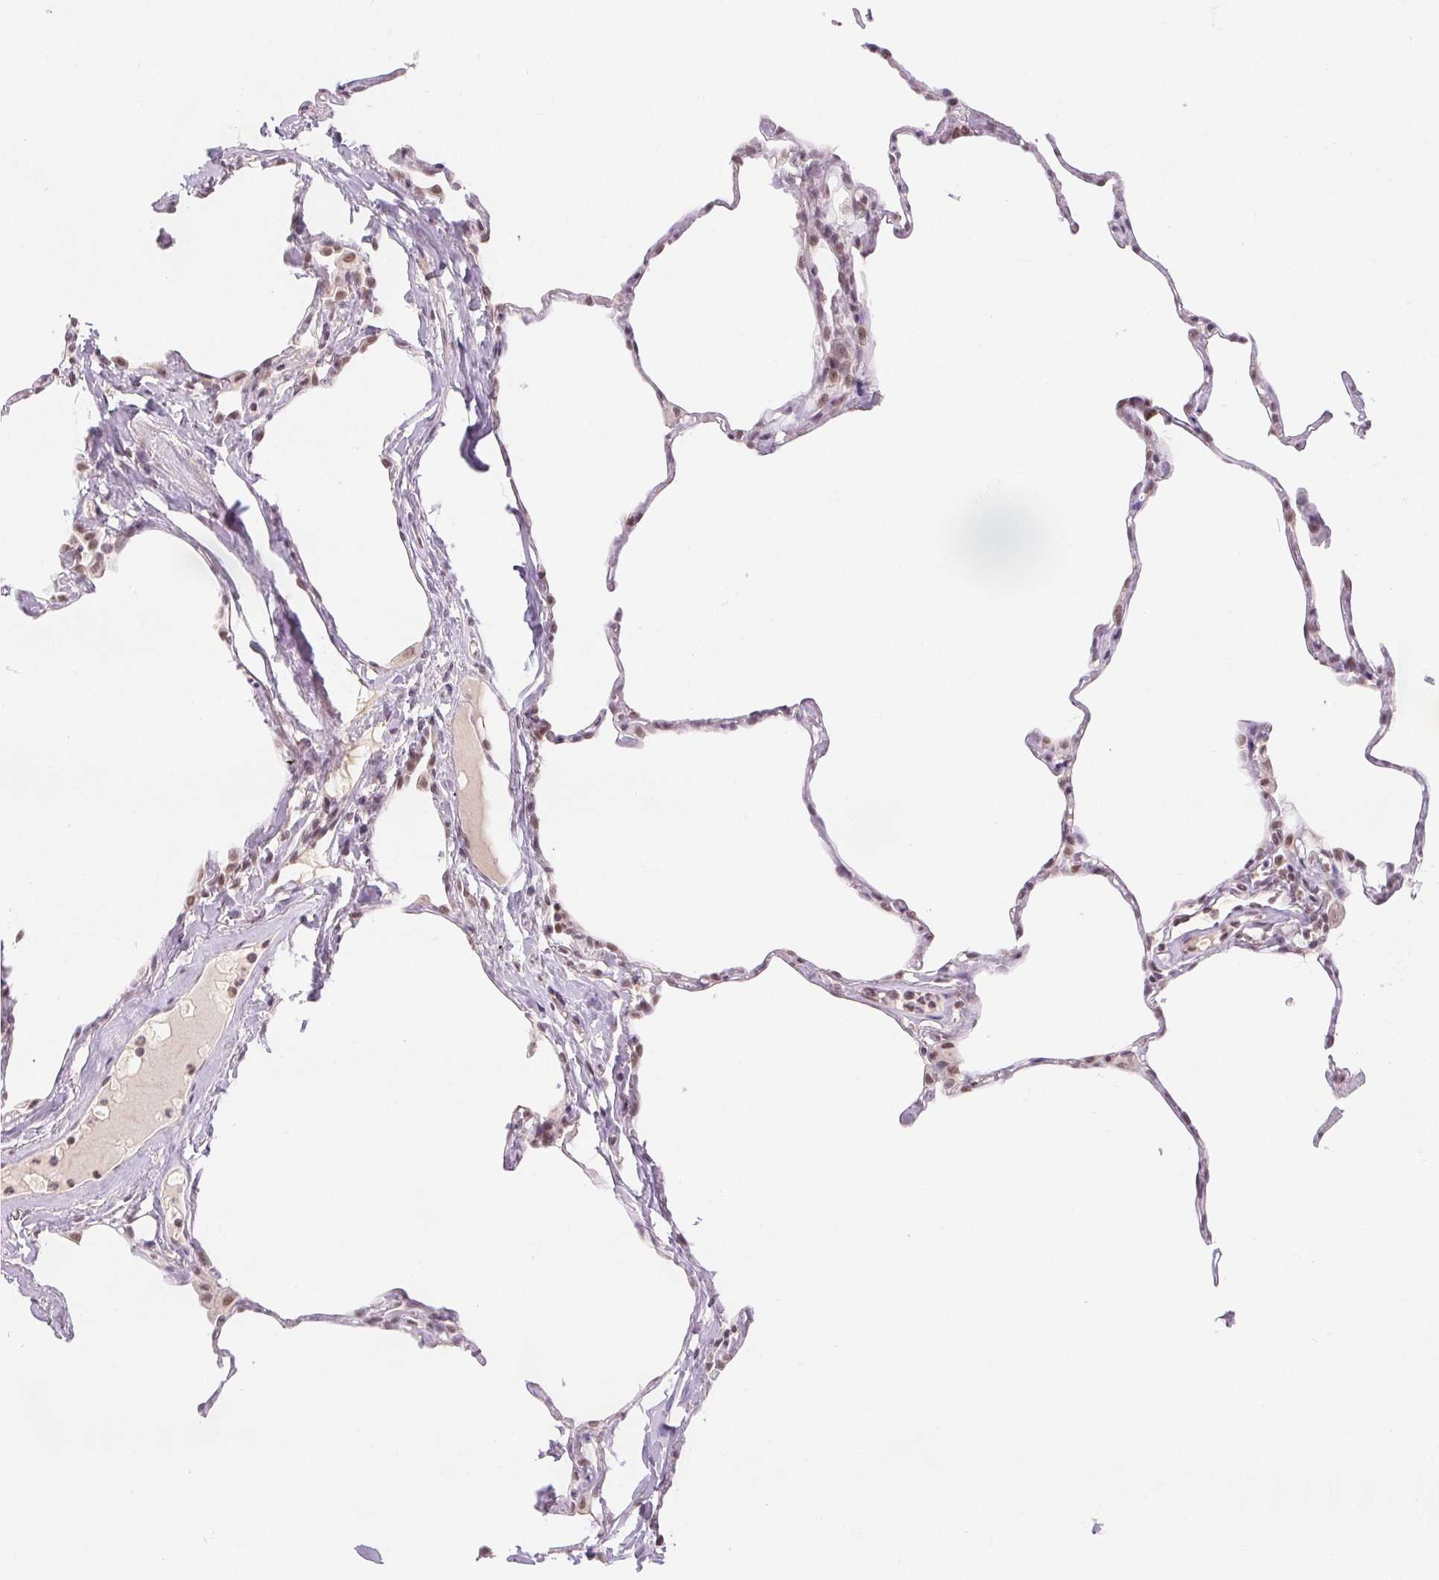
{"staining": {"intensity": "weak", "quantity": "25%-75%", "location": "nuclear"}, "tissue": "lung", "cell_type": "Alveolar cells", "image_type": "normal", "snomed": [{"axis": "morphology", "description": "Normal tissue, NOS"}, {"axis": "topography", "description": "Lung"}], "caption": "A histopathology image showing weak nuclear positivity in approximately 25%-75% of alveolar cells in normal lung, as visualized by brown immunohistochemical staining.", "gene": "DEK", "patient": {"sex": "male", "age": 65}}